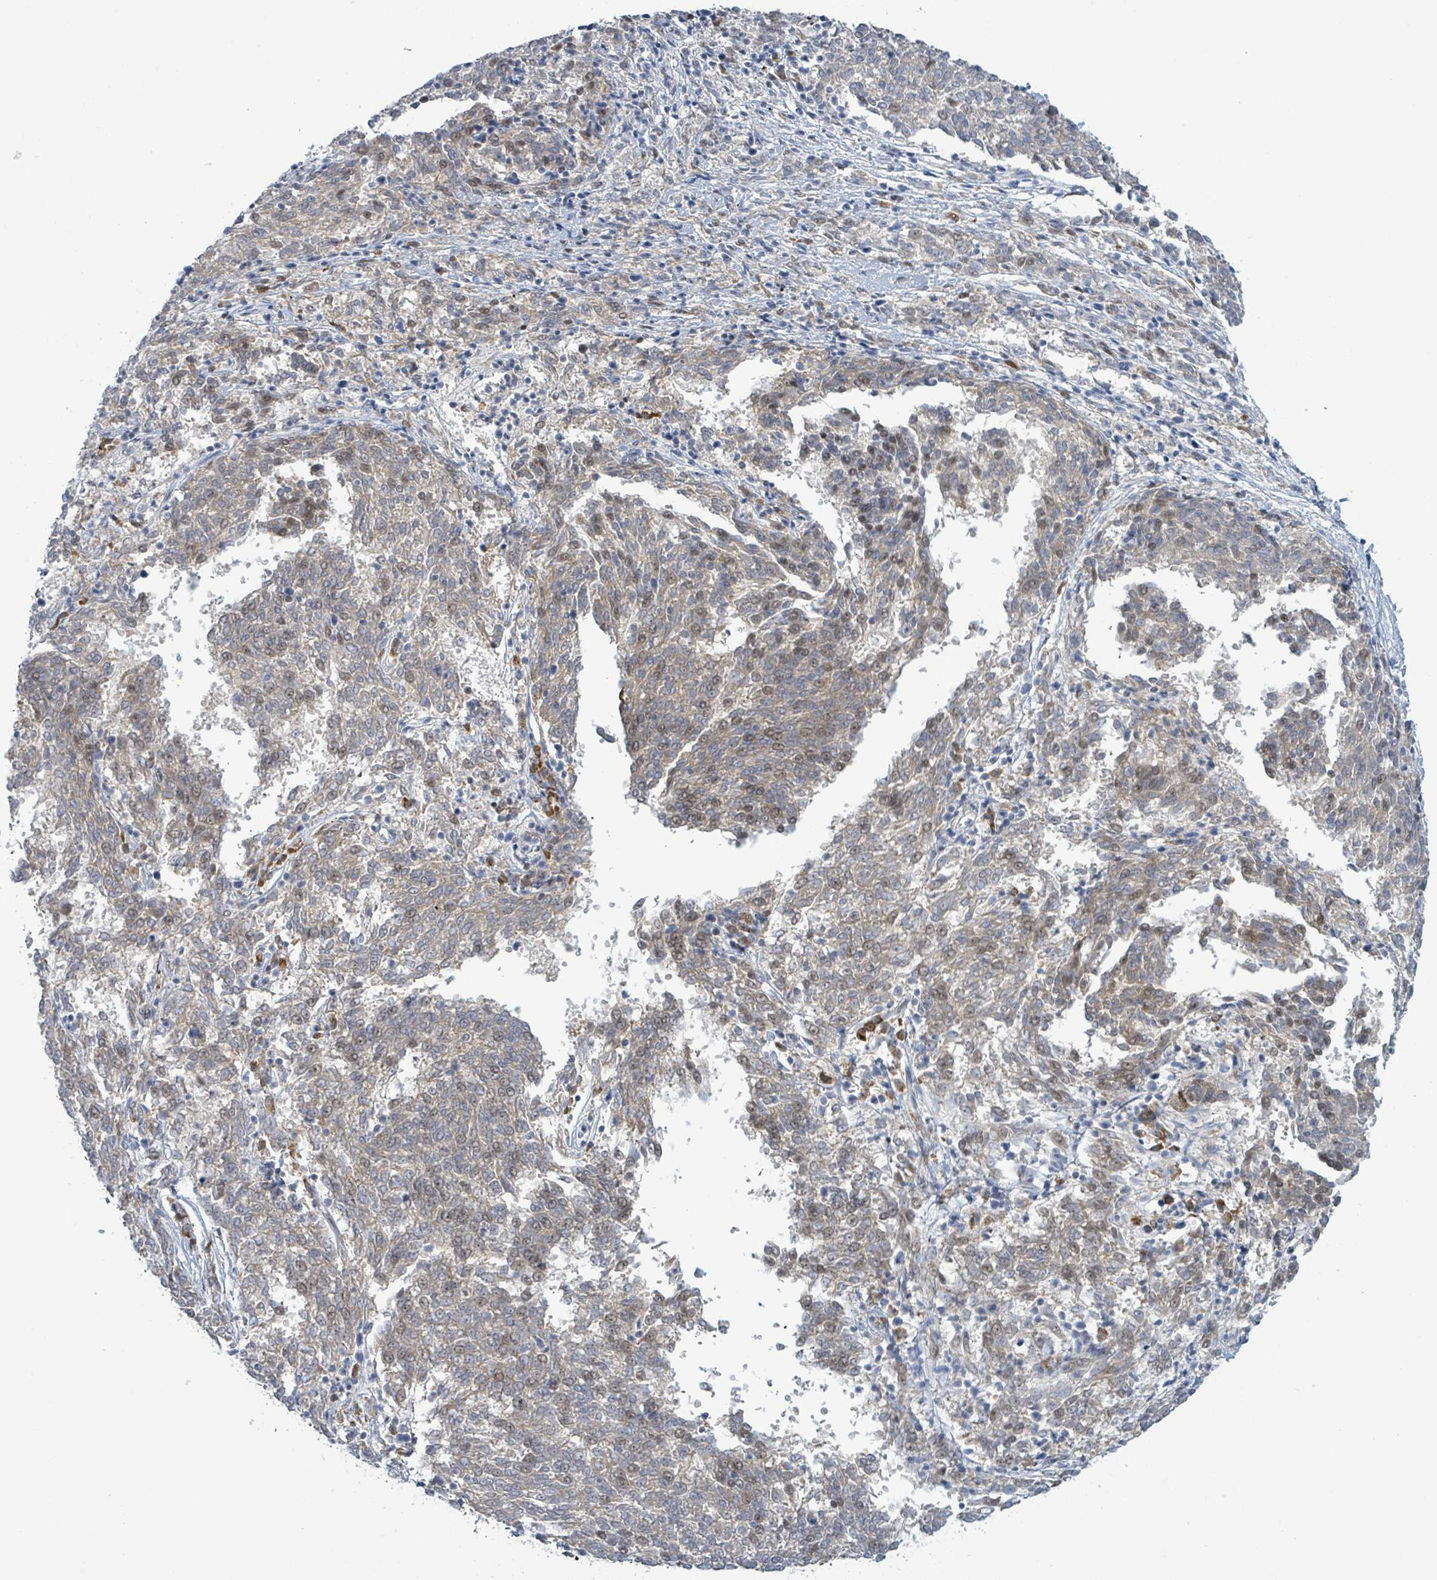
{"staining": {"intensity": "moderate", "quantity": "<25%", "location": "cytoplasmic/membranous,nuclear"}, "tissue": "melanoma", "cell_type": "Tumor cells", "image_type": "cancer", "snomed": [{"axis": "morphology", "description": "Malignant melanoma, NOS"}, {"axis": "topography", "description": "Skin"}], "caption": "Melanoma was stained to show a protein in brown. There is low levels of moderate cytoplasmic/membranous and nuclear positivity in about <25% of tumor cells.", "gene": "RPL32", "patient": {"sex": "female", "age": 72}}